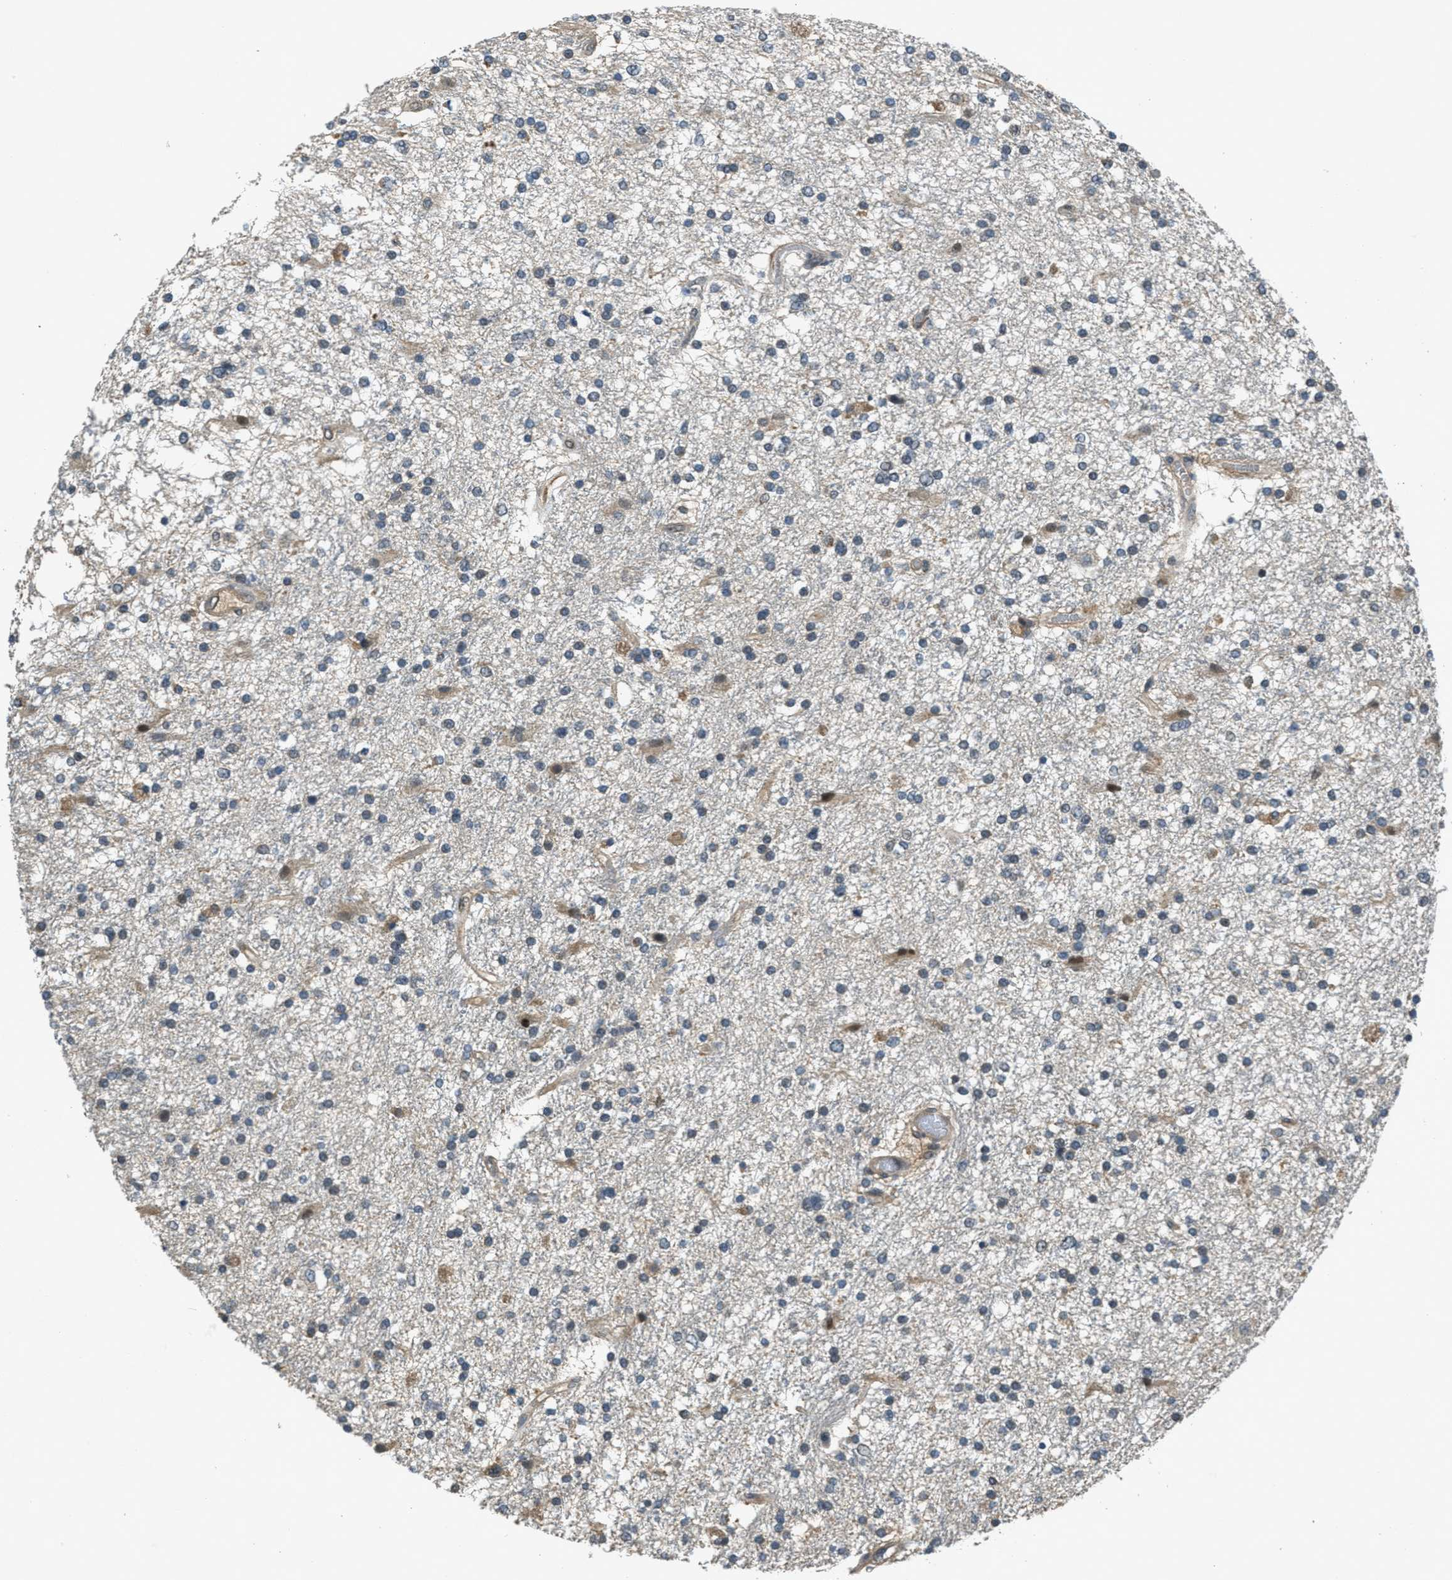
{"staining": {"intensity": "moderate", "quantity": "<25%", "location": "cytoplasmic/membranous,nuclear"}, "tissue": "glioma", "cell_type": "Tumor cells", "image_type": "cancer", "snomed": [{"axis": "morphology", "description": "Glioma, malignant, High grade"}, {"axis": "topography", "description": "Brain"}], "caption": "A micrograph showing moderate cytoplasmic/membranous and nuclear staining in about <25% of tumor cells in glioma, as visualized by brown immunohistochemical staining.", "gene": "DUSP6", "patient": {"sex": "male", "age": 33}}